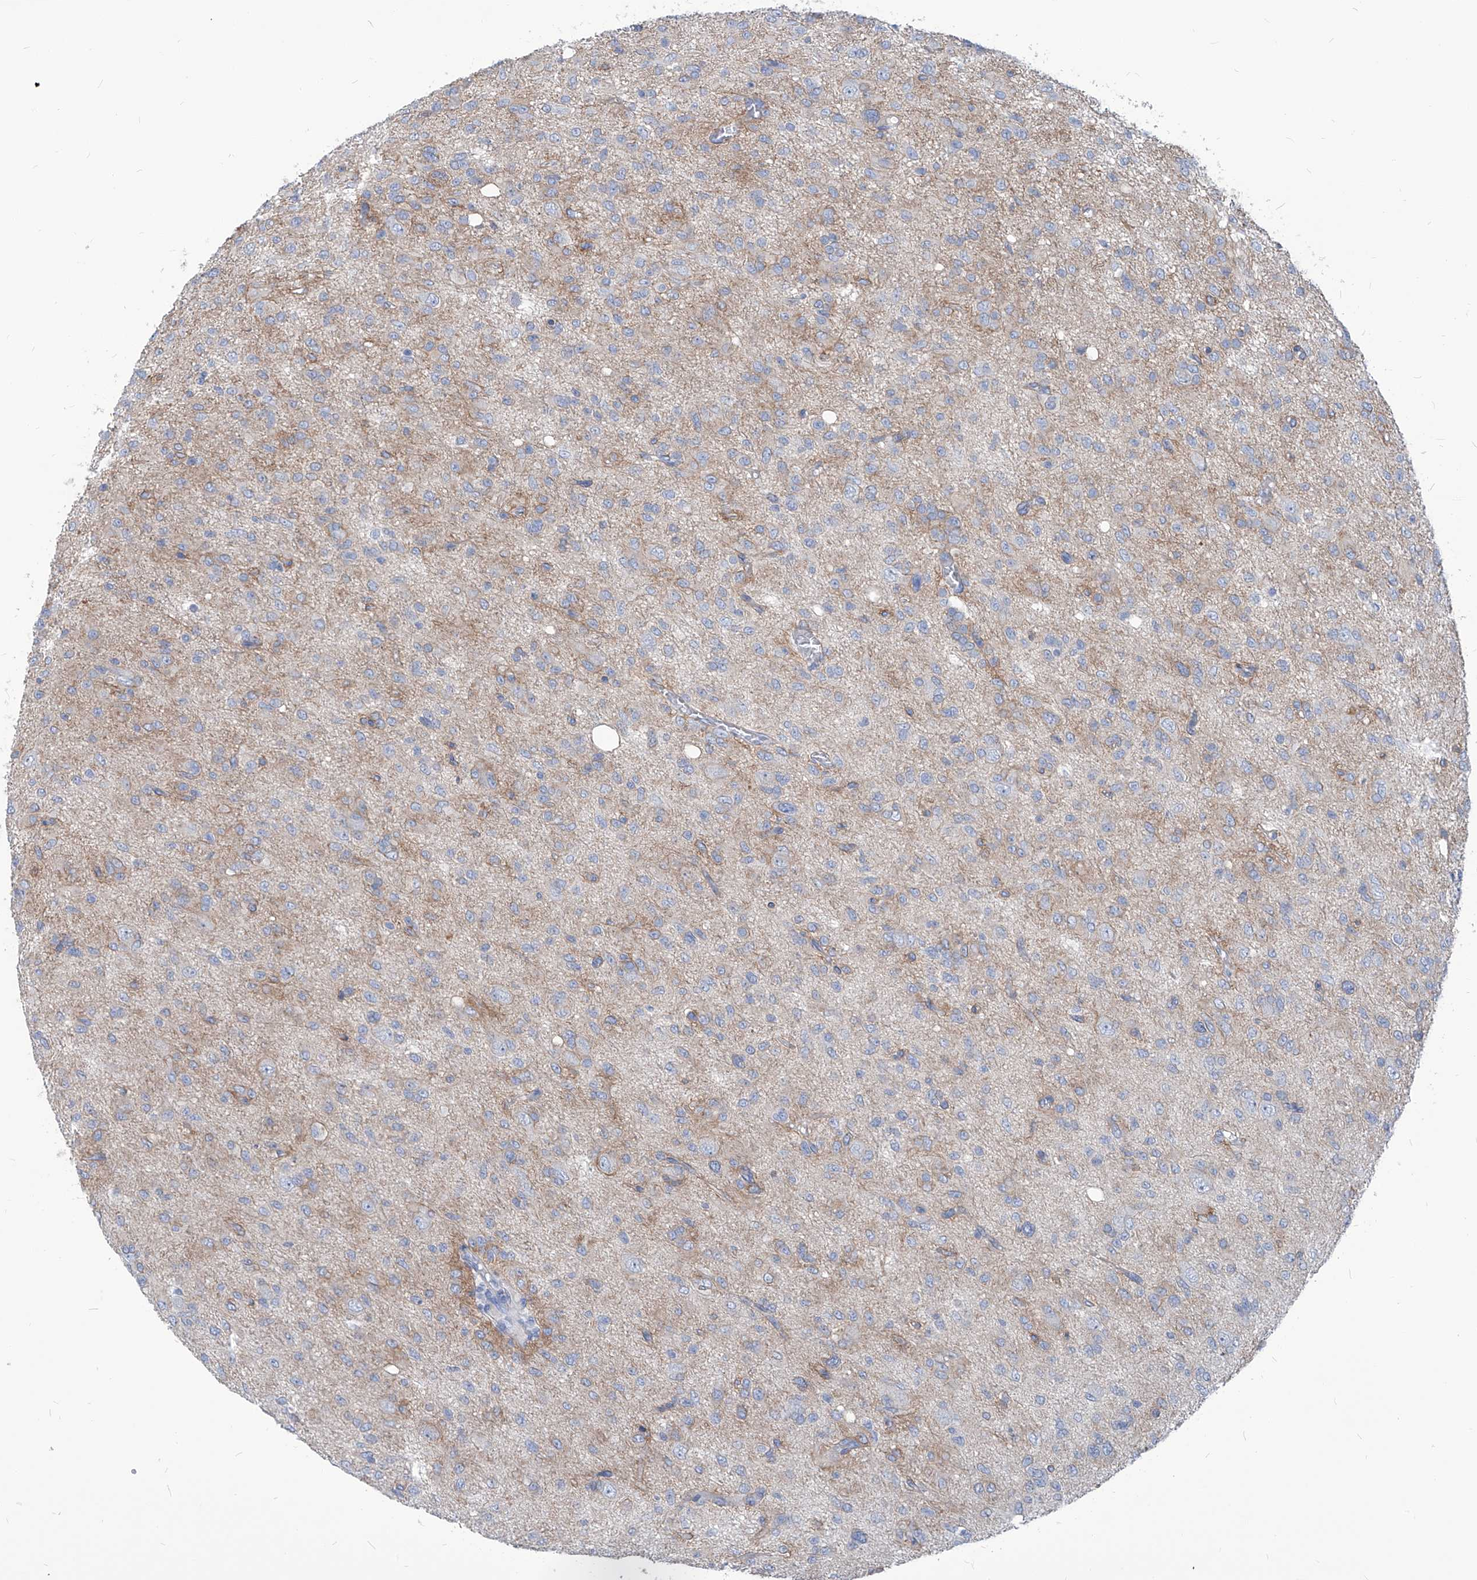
{"staining": {"intensity": "negative", "quantity": "none", "location": "none"}, "tissue": "glioma", "cell_type": "Tumor cells", "image_type": "cancer", "snomed": [{"axis": "morphology", "description": "Glioma, malignant, High grade"}, {"axis": "topography", "description": "Brain"}], "caption": "Tumor cells are negative for protein expression in human malignant high-grade glioma.", "gene": "AKAP10", "patient": {"sex": "female", "age": 59}}